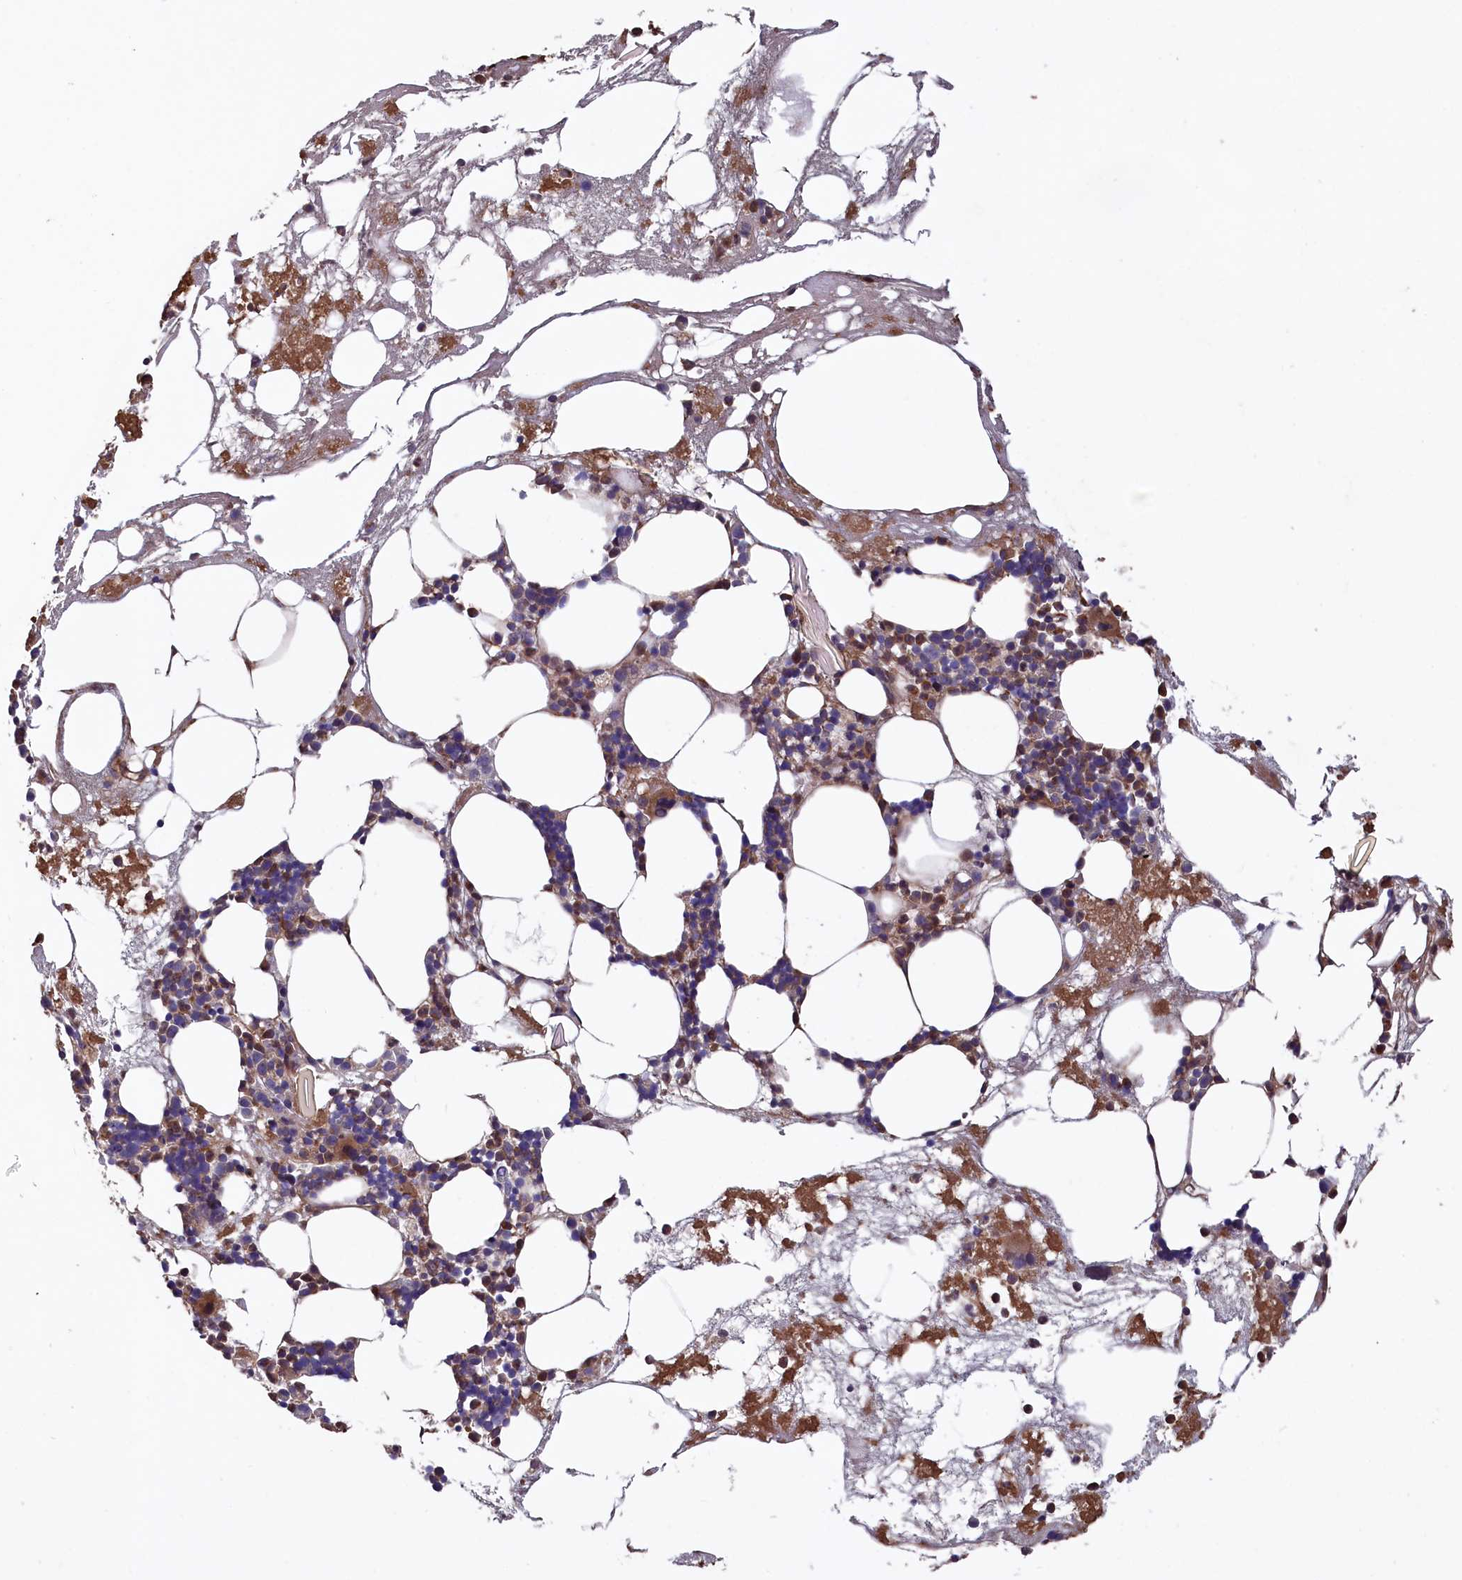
{"staining": {"intensity": "moderate", "quantity": "25%-75%", "location": "cytoplasmic/membranous"}, "tissue": "bone marrow", "cell_type": "Hematopoietic cells", "image_type": "normal", "snomed": [{"axis": "morphology", "description": "Normal tissue, NOS"}, {"axis": "topography", "description": "Bone marrow"}], "caption": "A histopathology image showing moderate cytoplasmic/membranous expression in approximately 25%-75% of hematopoietic cells in unremarkable bone marrow, as visualized by brown immunohistochemical staining.", "gene": "GREB1L", "patient": {"sex": "male", "age": 80}}